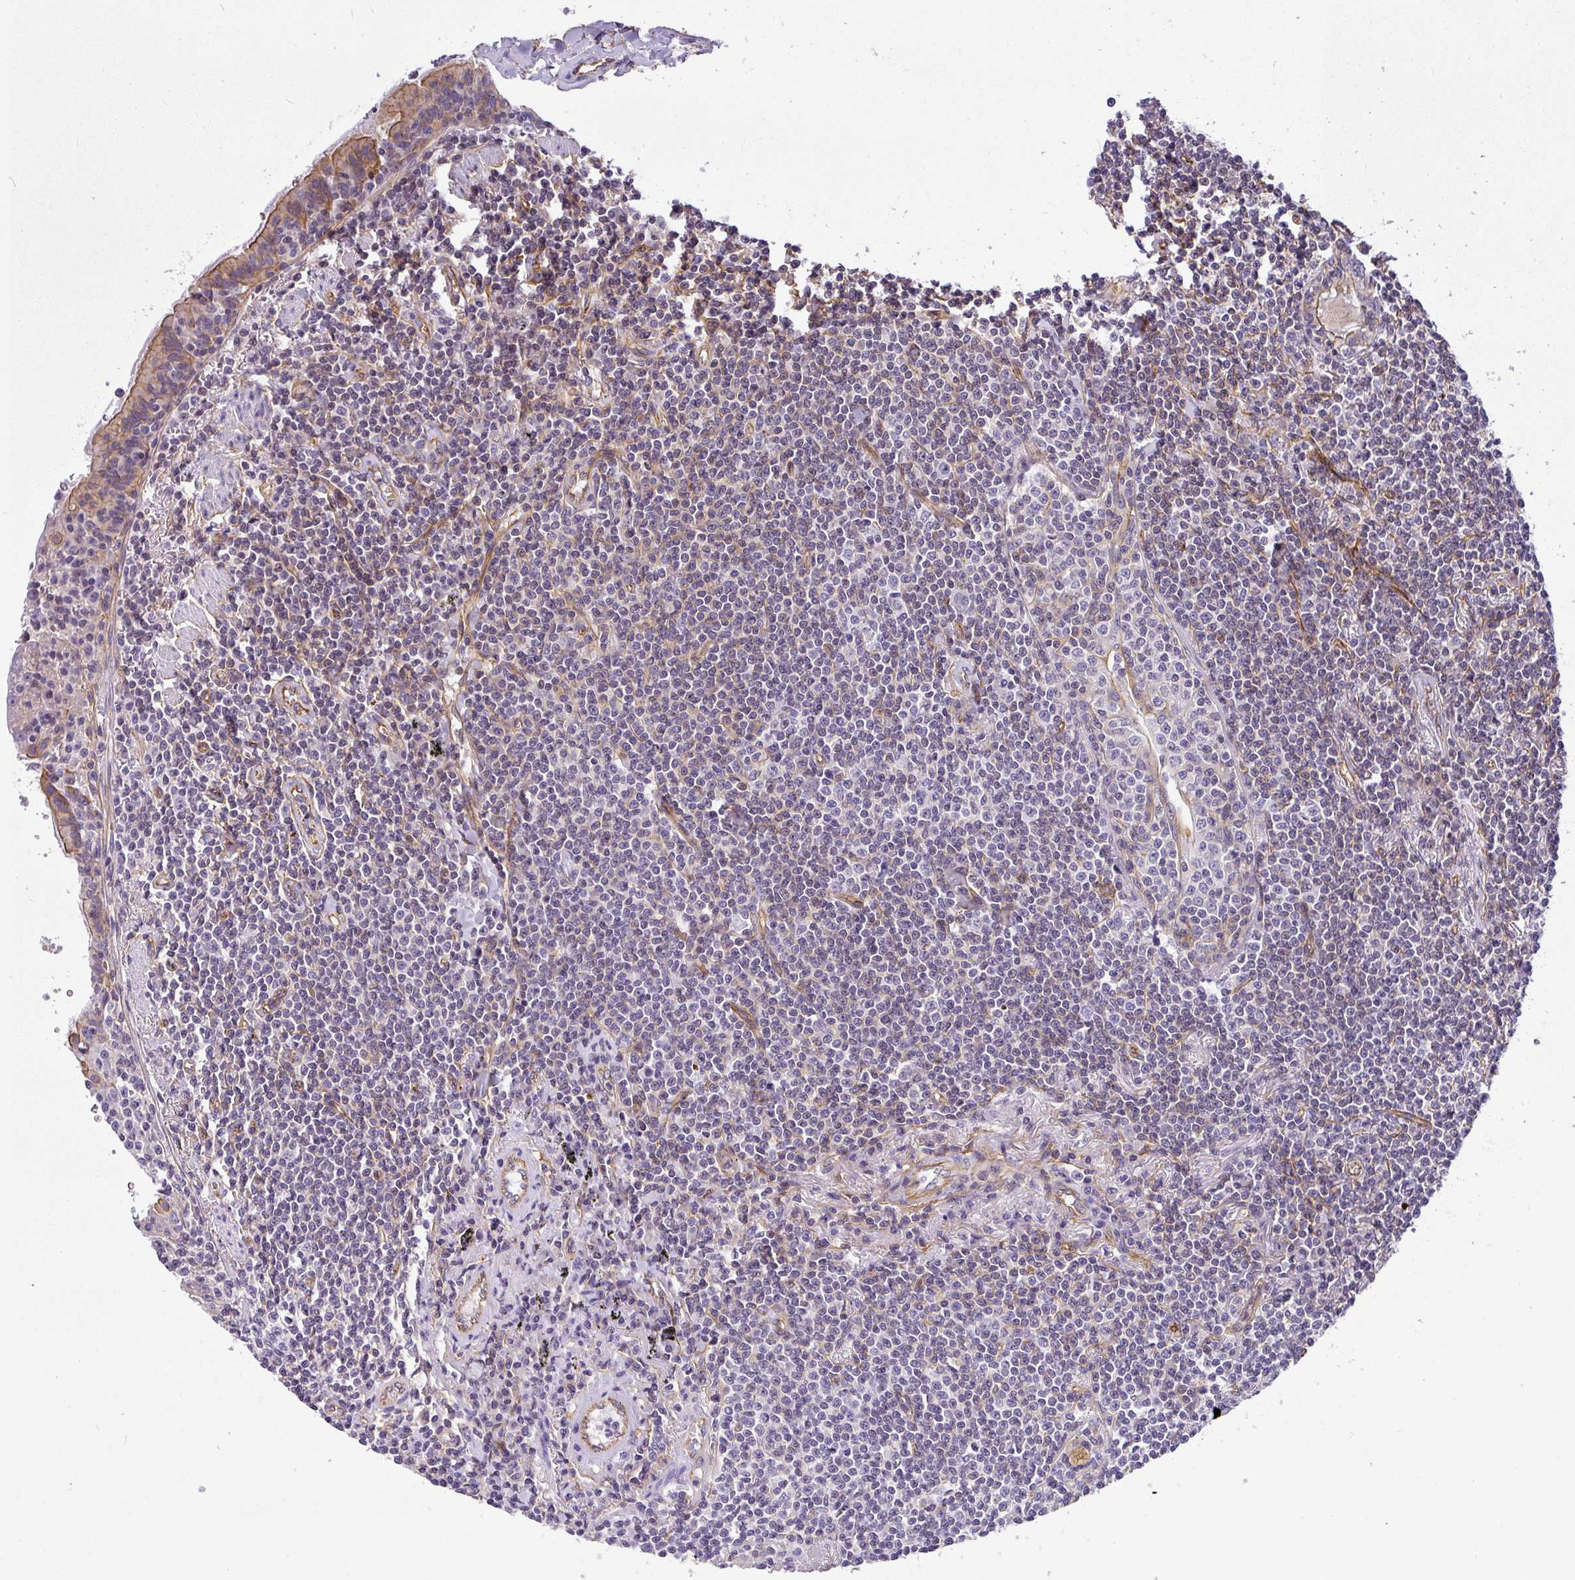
{"staining": {"intensity": "negative", "quantity": "none", "location": "none"}, "tissue": "lymphoma", "cell_type": "Tumor cells", "image_type": "cancer", "snomed": [{"axis": "morphology", "description": "Malignant lymphoma, non-Hodgkin's type, Low grade"}, {"axis": "topography", "description": "Lung"}], "caption": "The micrograph demonstrates no staining of tumor cells in lymphoma.", "gene": "OR11H4", "patient": {"sex": "female", "age": 71}}